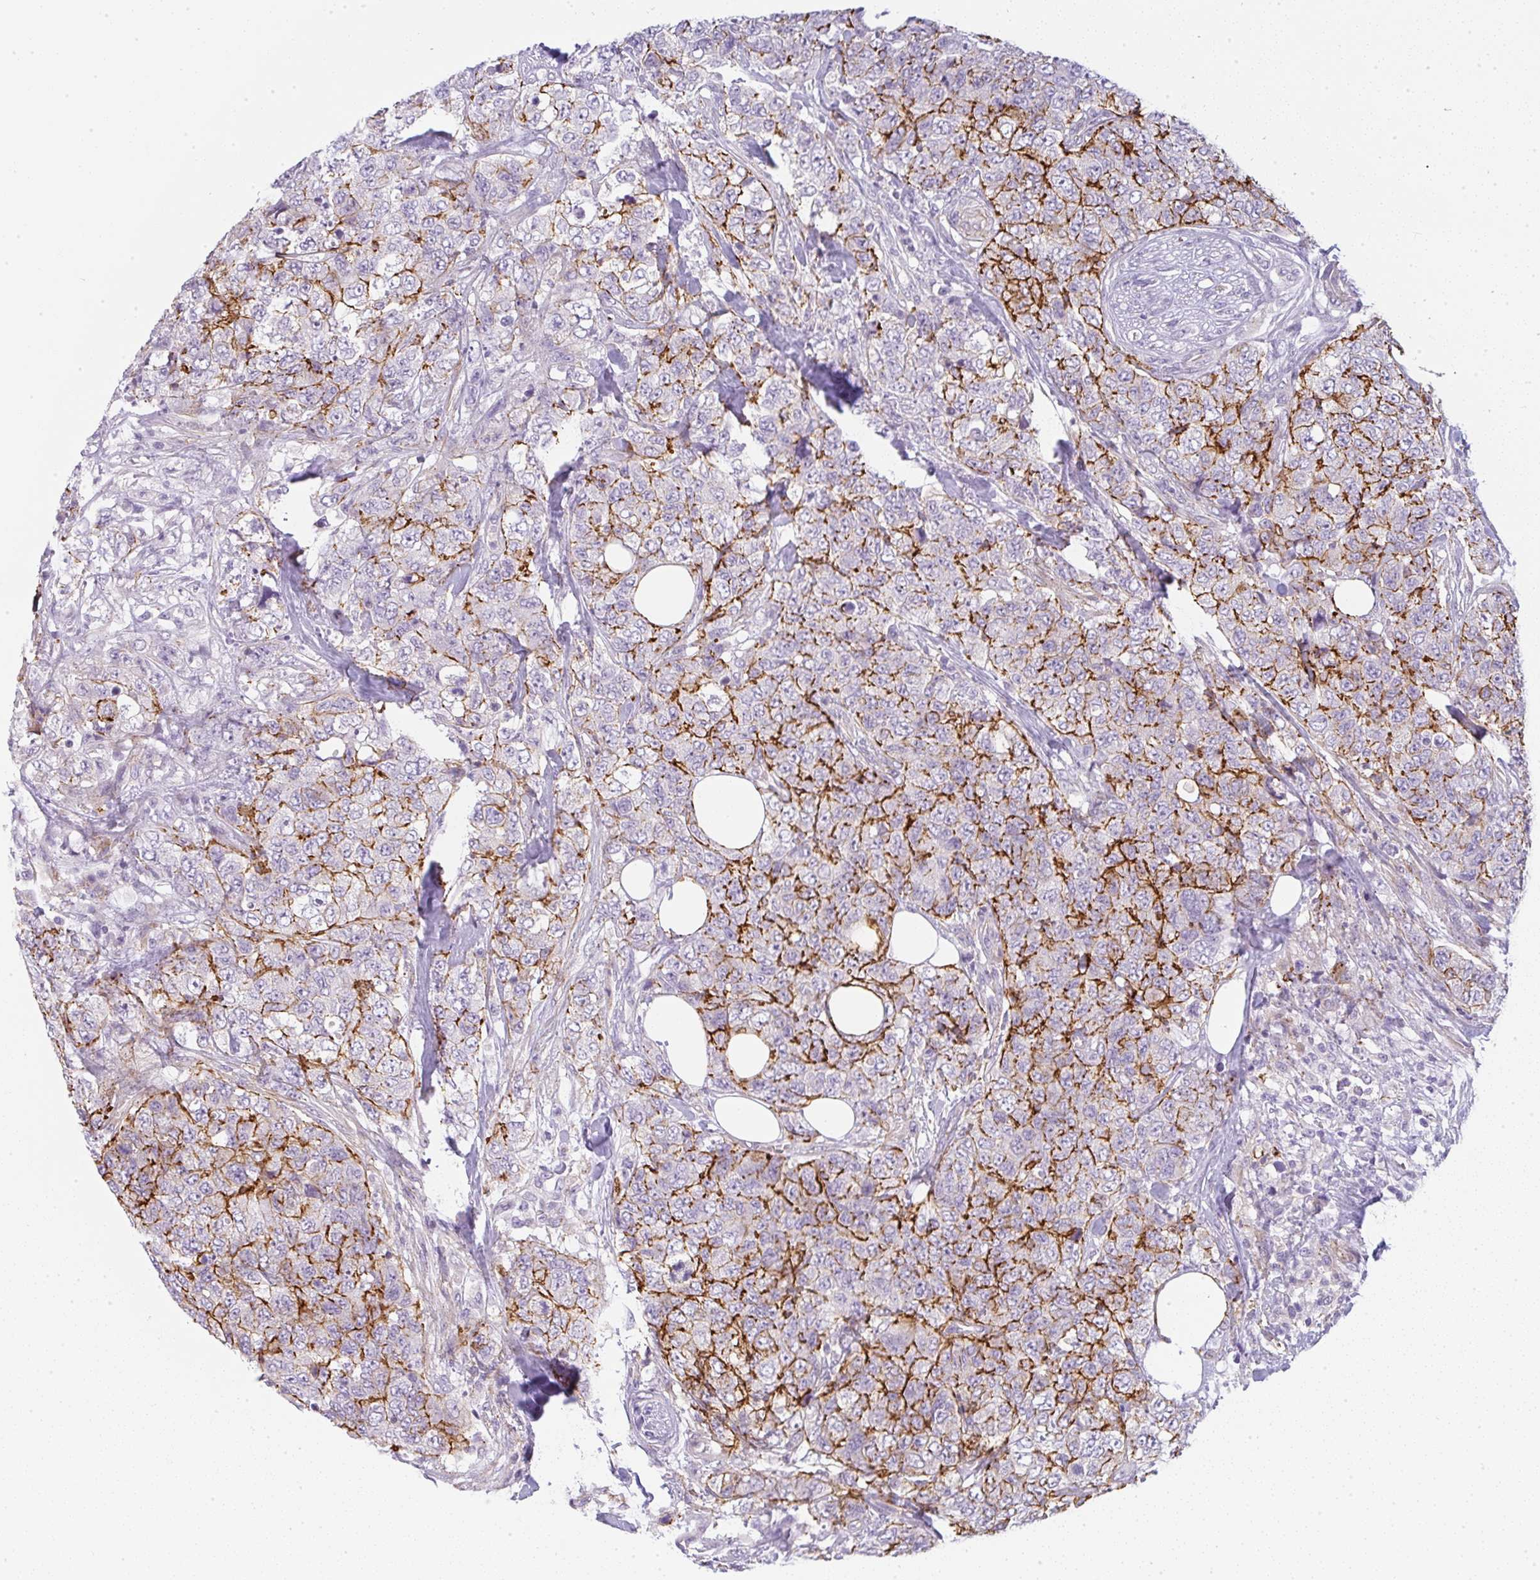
{"staining": {"intensity": "strong", "quantity": "25%-75%", "location": "cytoplasmic/membranous"}, "tissue": "urothelial cancer", "cell_type": "Tumor cells", "image_type": "cancer", "snomed": [{"axis": "morphology", "description": "Urothelial carcinoma, High grade"}, {"axis": "topography", "description": "Urinary bladder"}], "caption": "A brown stain highlights strong cytoplasmic/membranous positivity of a protein in human urothelial carcinoma (high-grade) tumor cells.", "gene": "LPAR4", "patient": {"sex": "female", "age": 78}}